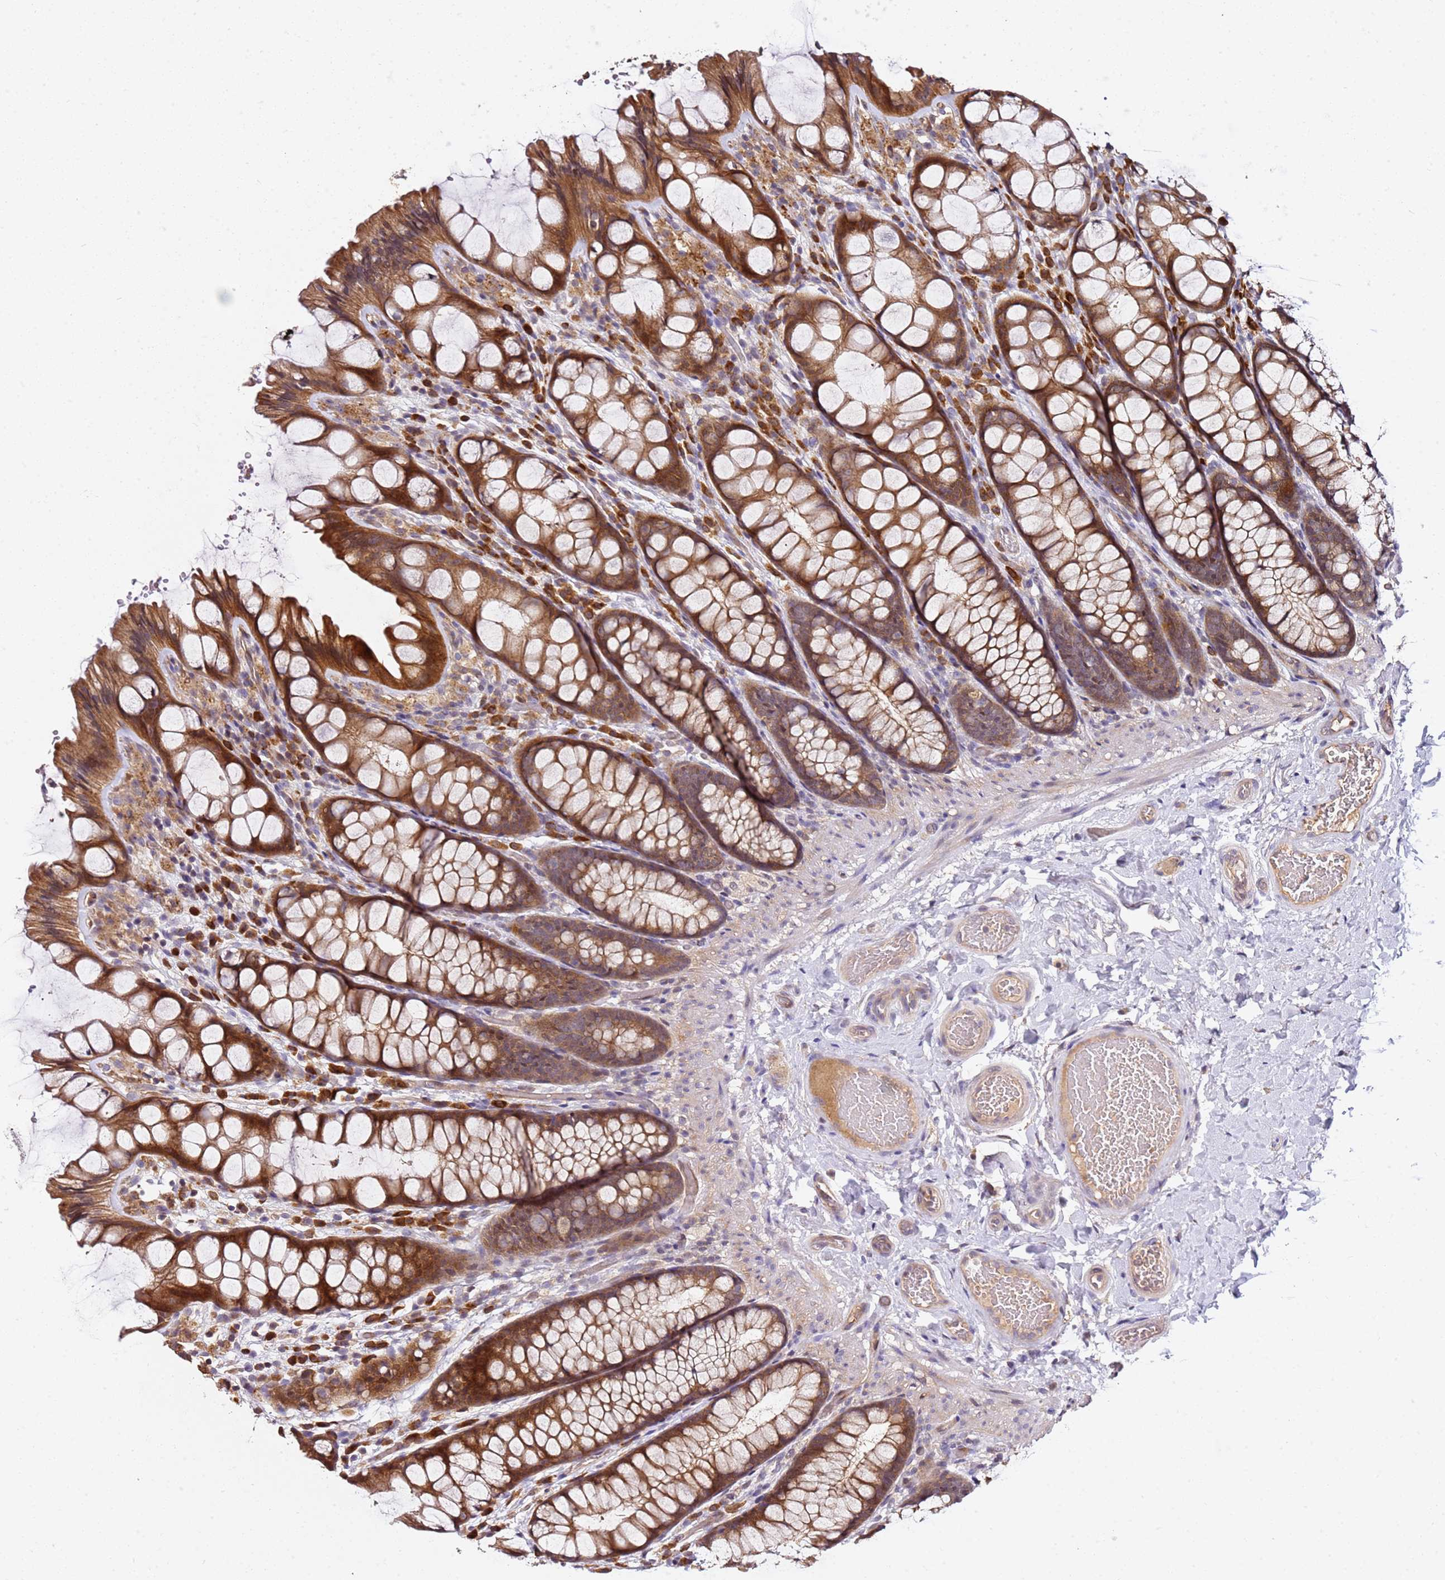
{"staining": {"intensity": "weak", "quantity": ">75%", "location": "cytoplasmic/membranous"}, "tissue": "colon", "cell_type": "Endothelial cells", "image_type": "normal", "snomed": [{"axis": "morphology", "description": "Normal tissue, NOS"}, {"axis": "topography", "description": "Colon"}], "caption": "Colon stained for a protein (brown) demonstrates weak cytoplasmic/membranous positive positivity in approximately >75% of endothelial cells.", "gene": "OSBPL2", "patient": {"sex": "male", "age": 47}}